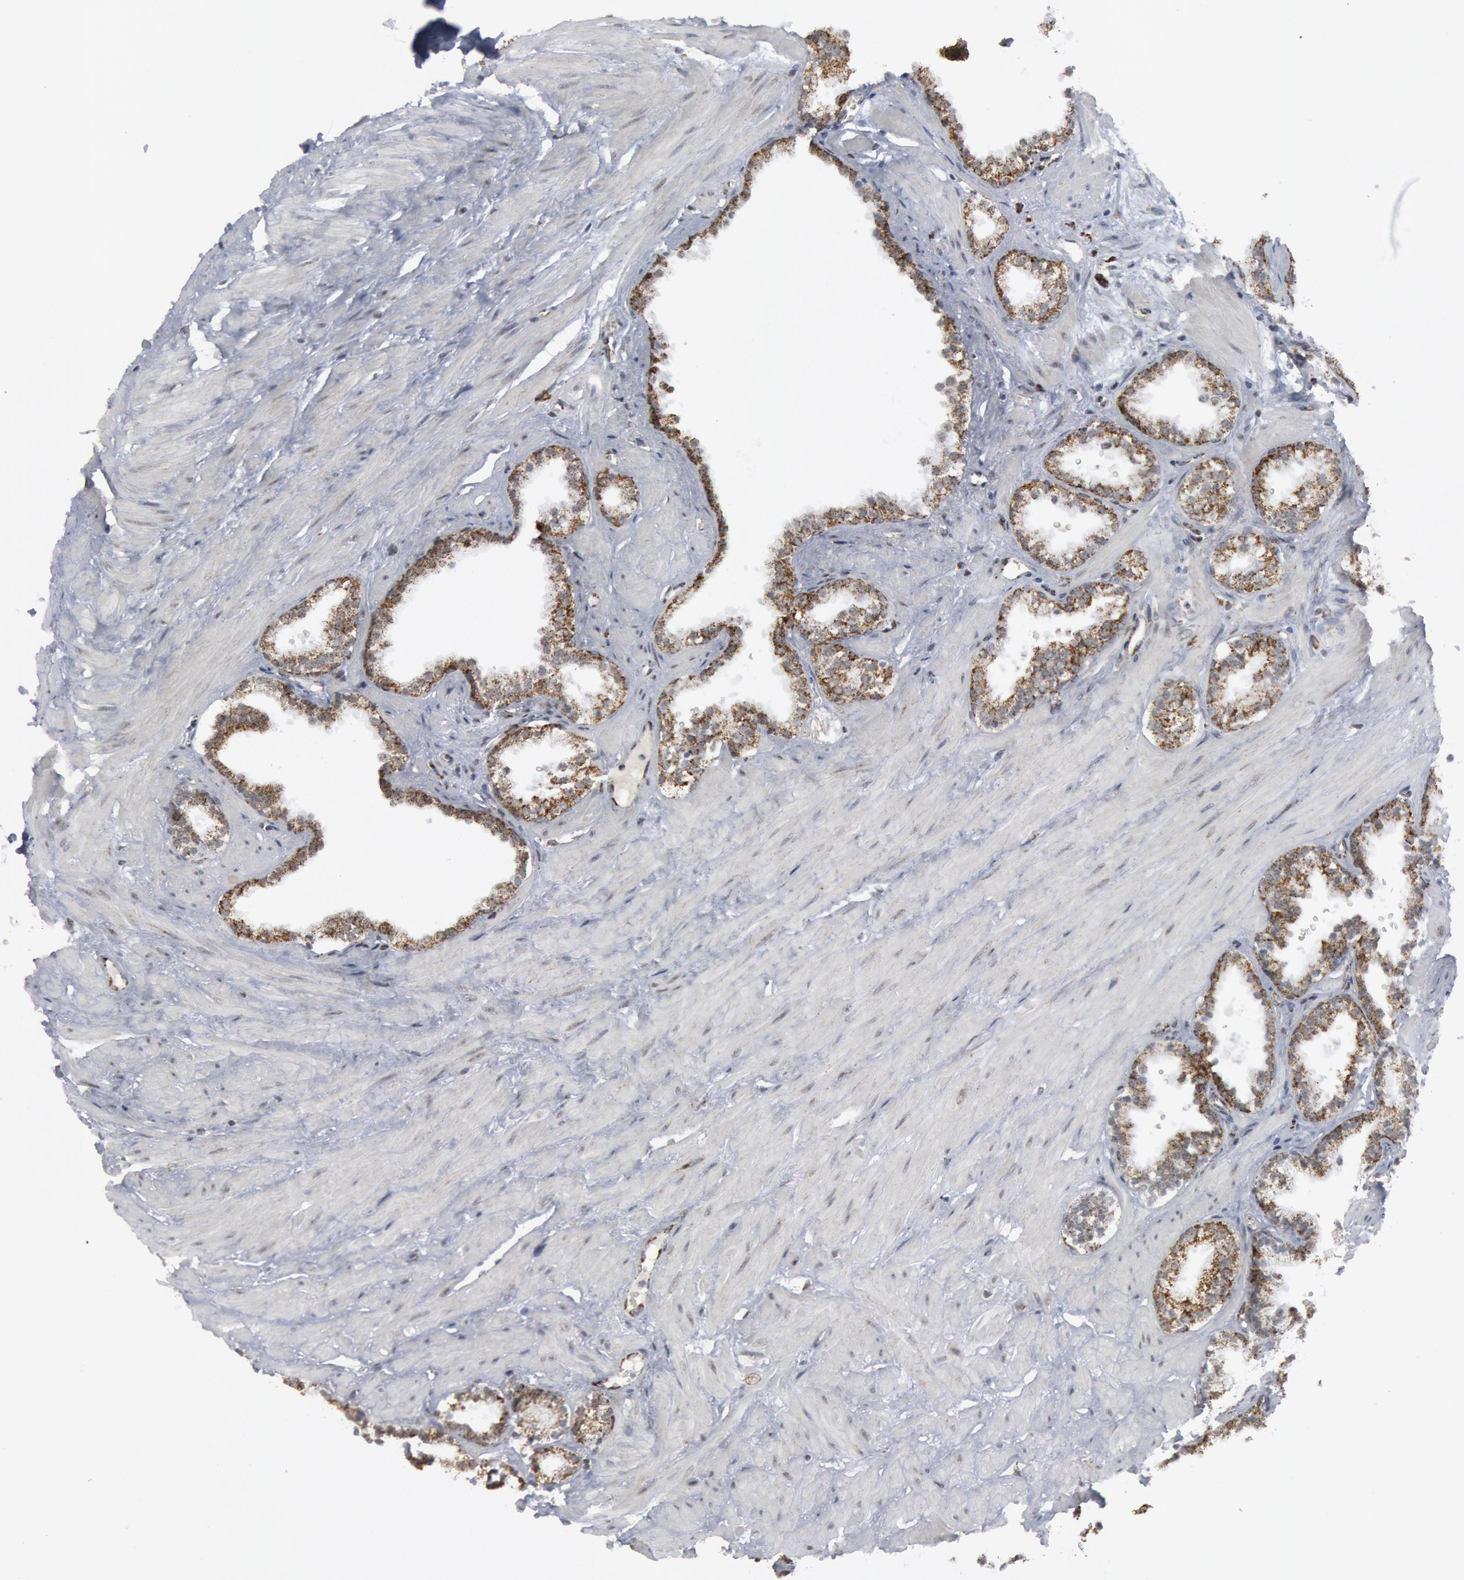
{"staining": {"intensity": "moderate", "quantity": ">75%", "location": "cytoplasmic/membranous"}, "tissue": "prostate", "cell_type": "Glandular cells", "image_type": "normal", "snomed": [{"axis": "morphology", "description": "Normal tissue, NOS"}, {"axis": "topography", "description": "Prostate"}], "caption": "Prostate stained with immunohistochemistry (IHC) exhibits moderate cytoplasmic/membranous positivity in approximately >75% of glandular cells. (DAB (3,3'-diaminobenzidine) IHC with brightfield microscopy, high magnification).", "gene": "CASP9", "patient": {"sex": "male", "age": 64}}